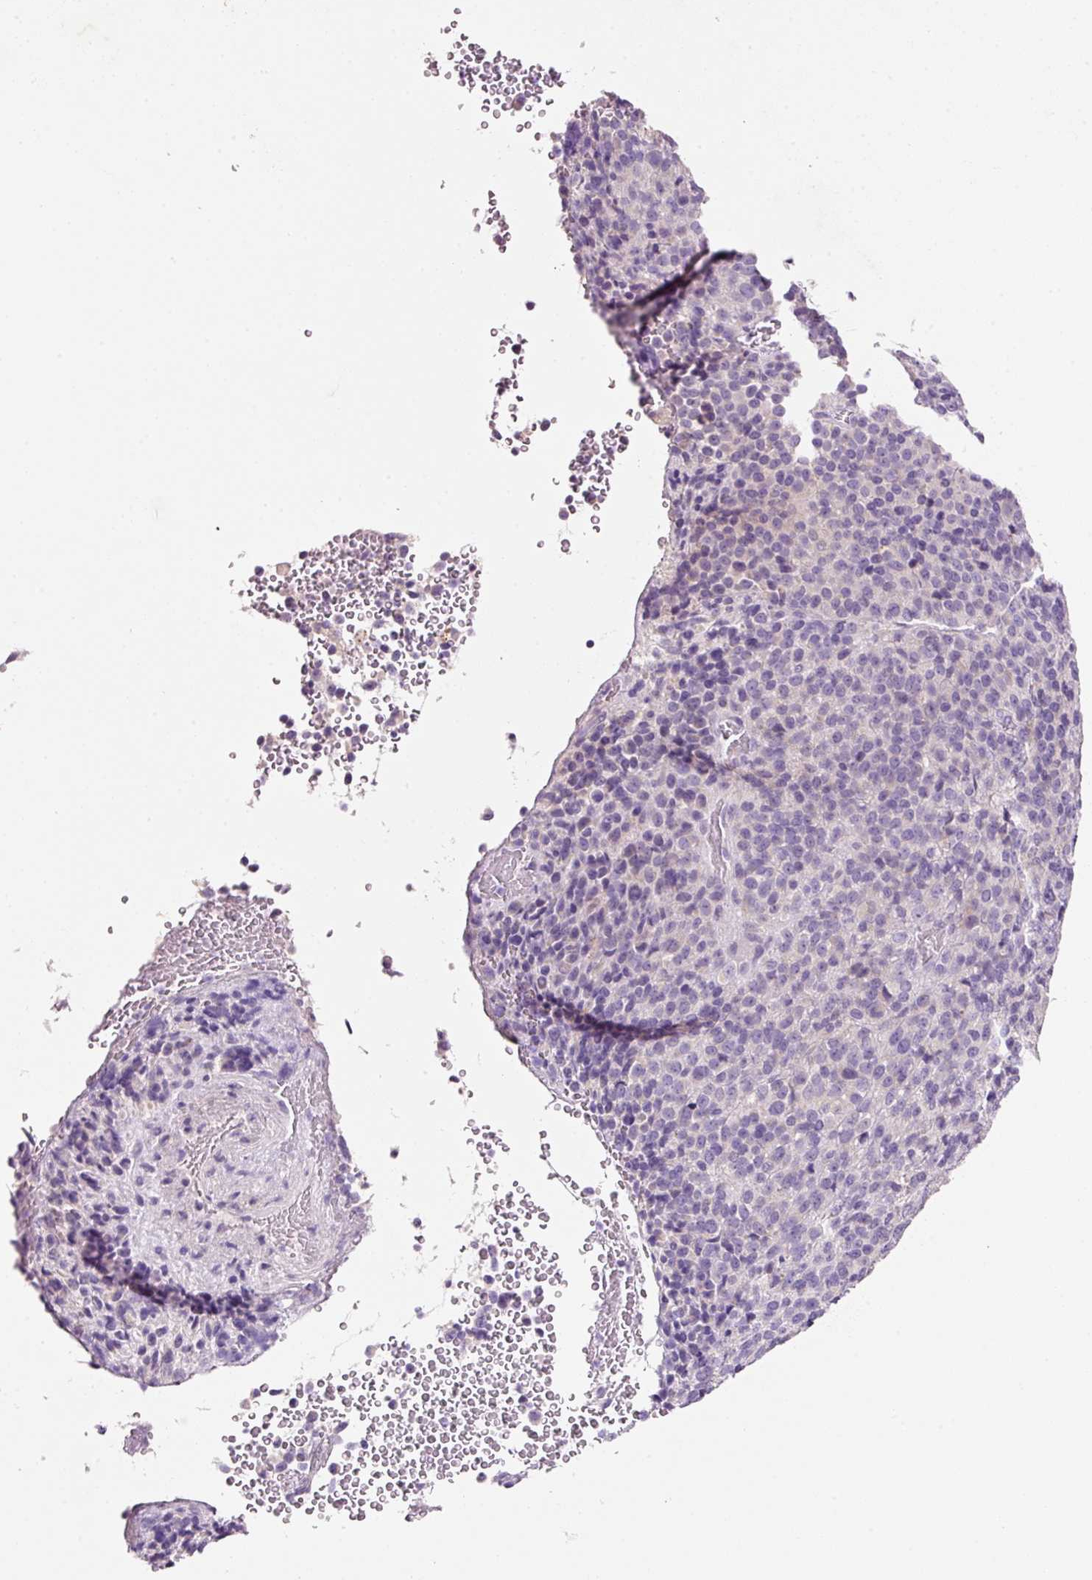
{"staining": {"intensity": "negative", "quantity": "none", "location": "none"}, "tissue": "melanoma", "cell_type": "Tumor cells", "image_type": "cancer", "snomed": [{"axis": "morphology", "description": "Malignant melanoma, Metastatic site"}, {"axis": "topography", "description": "Brain"}], "caption": "A photomicrograph of malignant melanoma (metastatic site) stained for a protein shows no brown staining in tumor cells.", "gene": "TENT5C", "patient": {"sex": "female", "age": 56}}